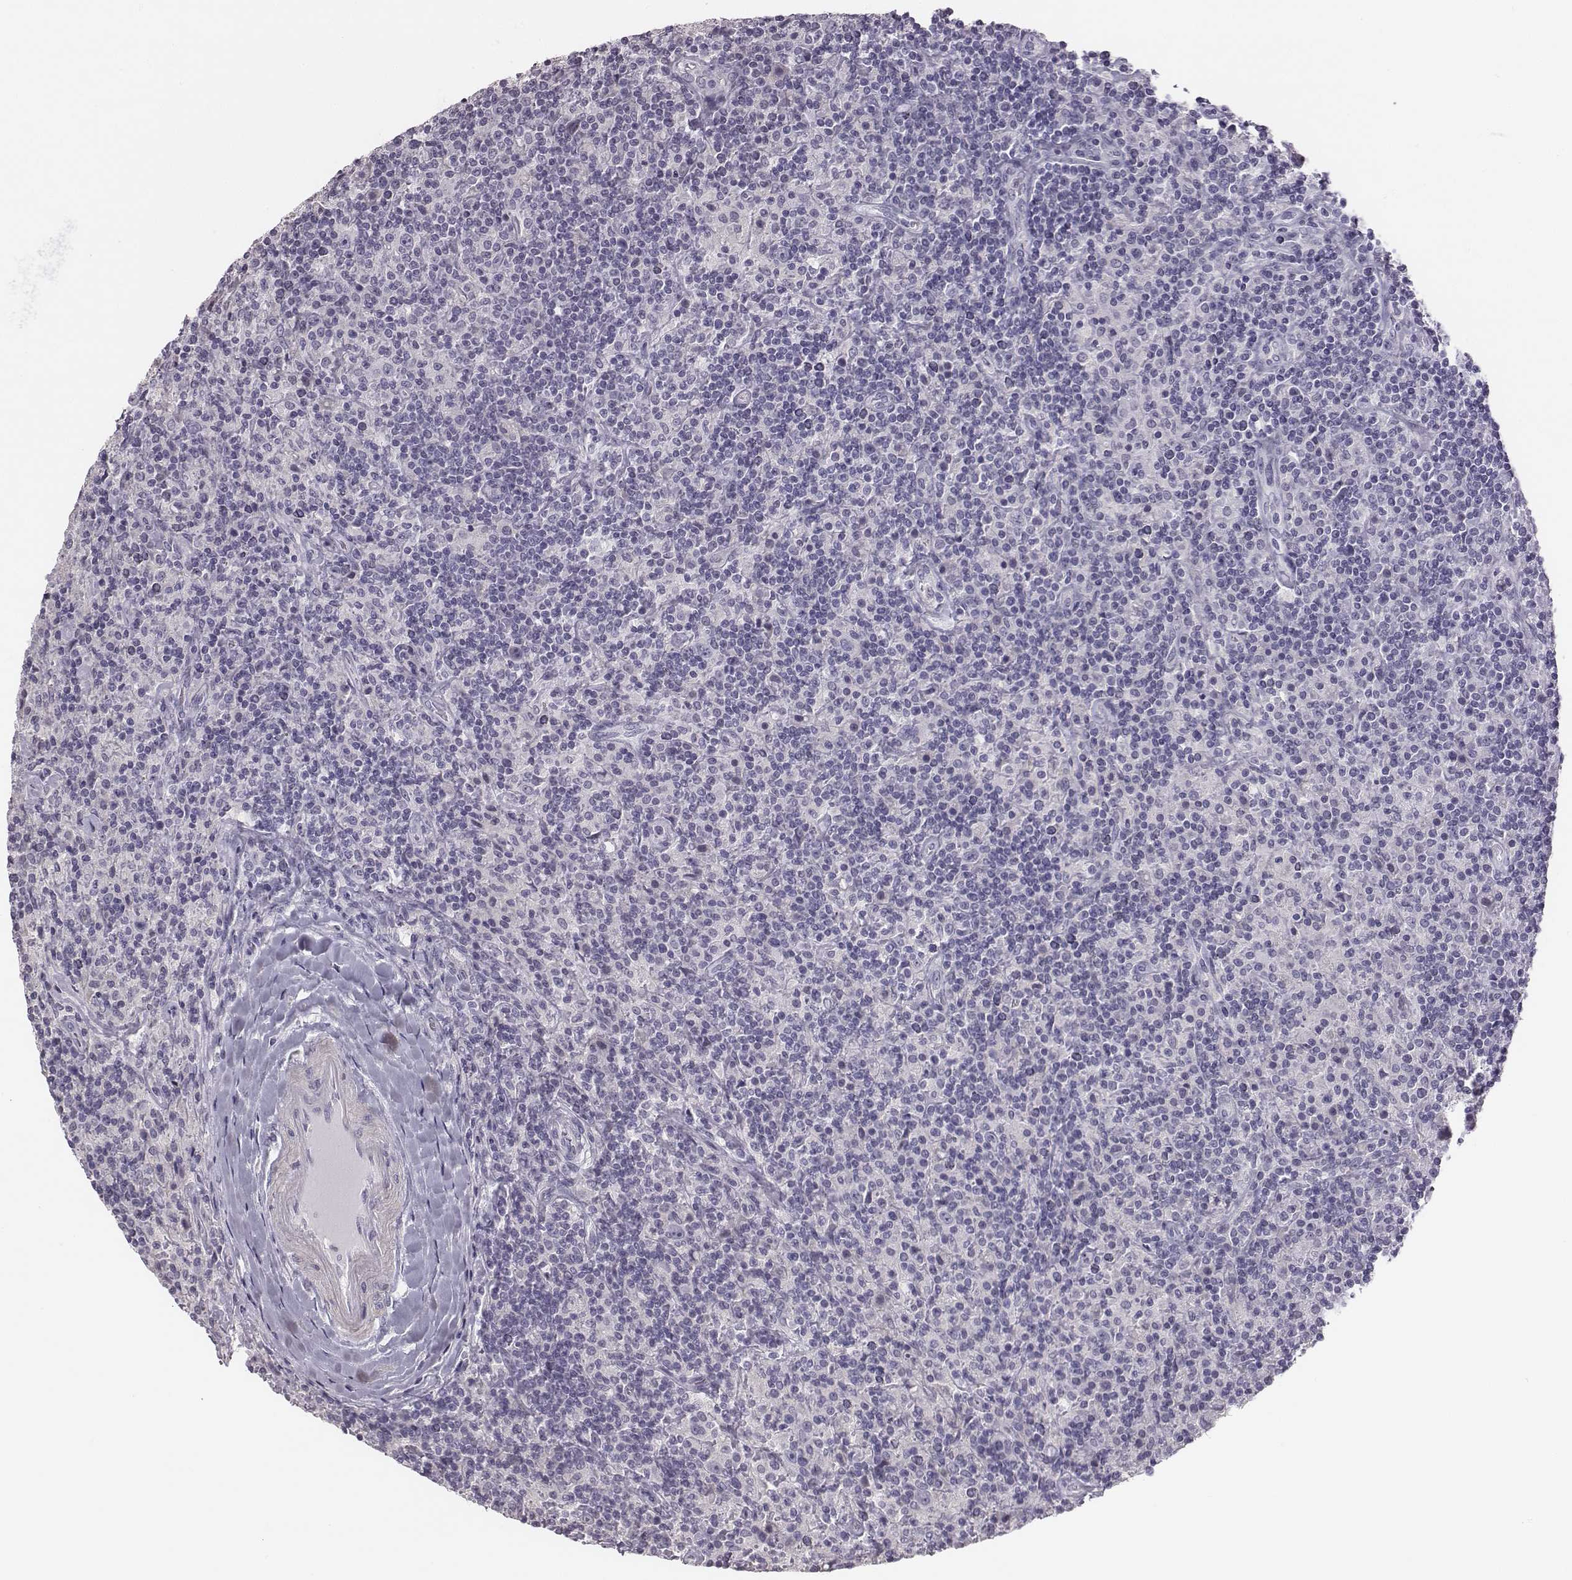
{"staining": {"intensity": "negative", "quantity": "none", "location": "none"}, "tissue": "lymphoma", "cell_type": "Tumor cells", "image_type": "cancer", "snomed": [{"axis": "morphology", "description": "Hodgkin's disease, NOS"}, {"axis": "topography", "description": "Lymph node"}], "caption": "The immunohistochemistry (IHC) histopathology image has no significant staining in tumor cells of lymphoma tissue.", "gene": "ADAM7", "patient": {"sex": "male", "age": 70}}